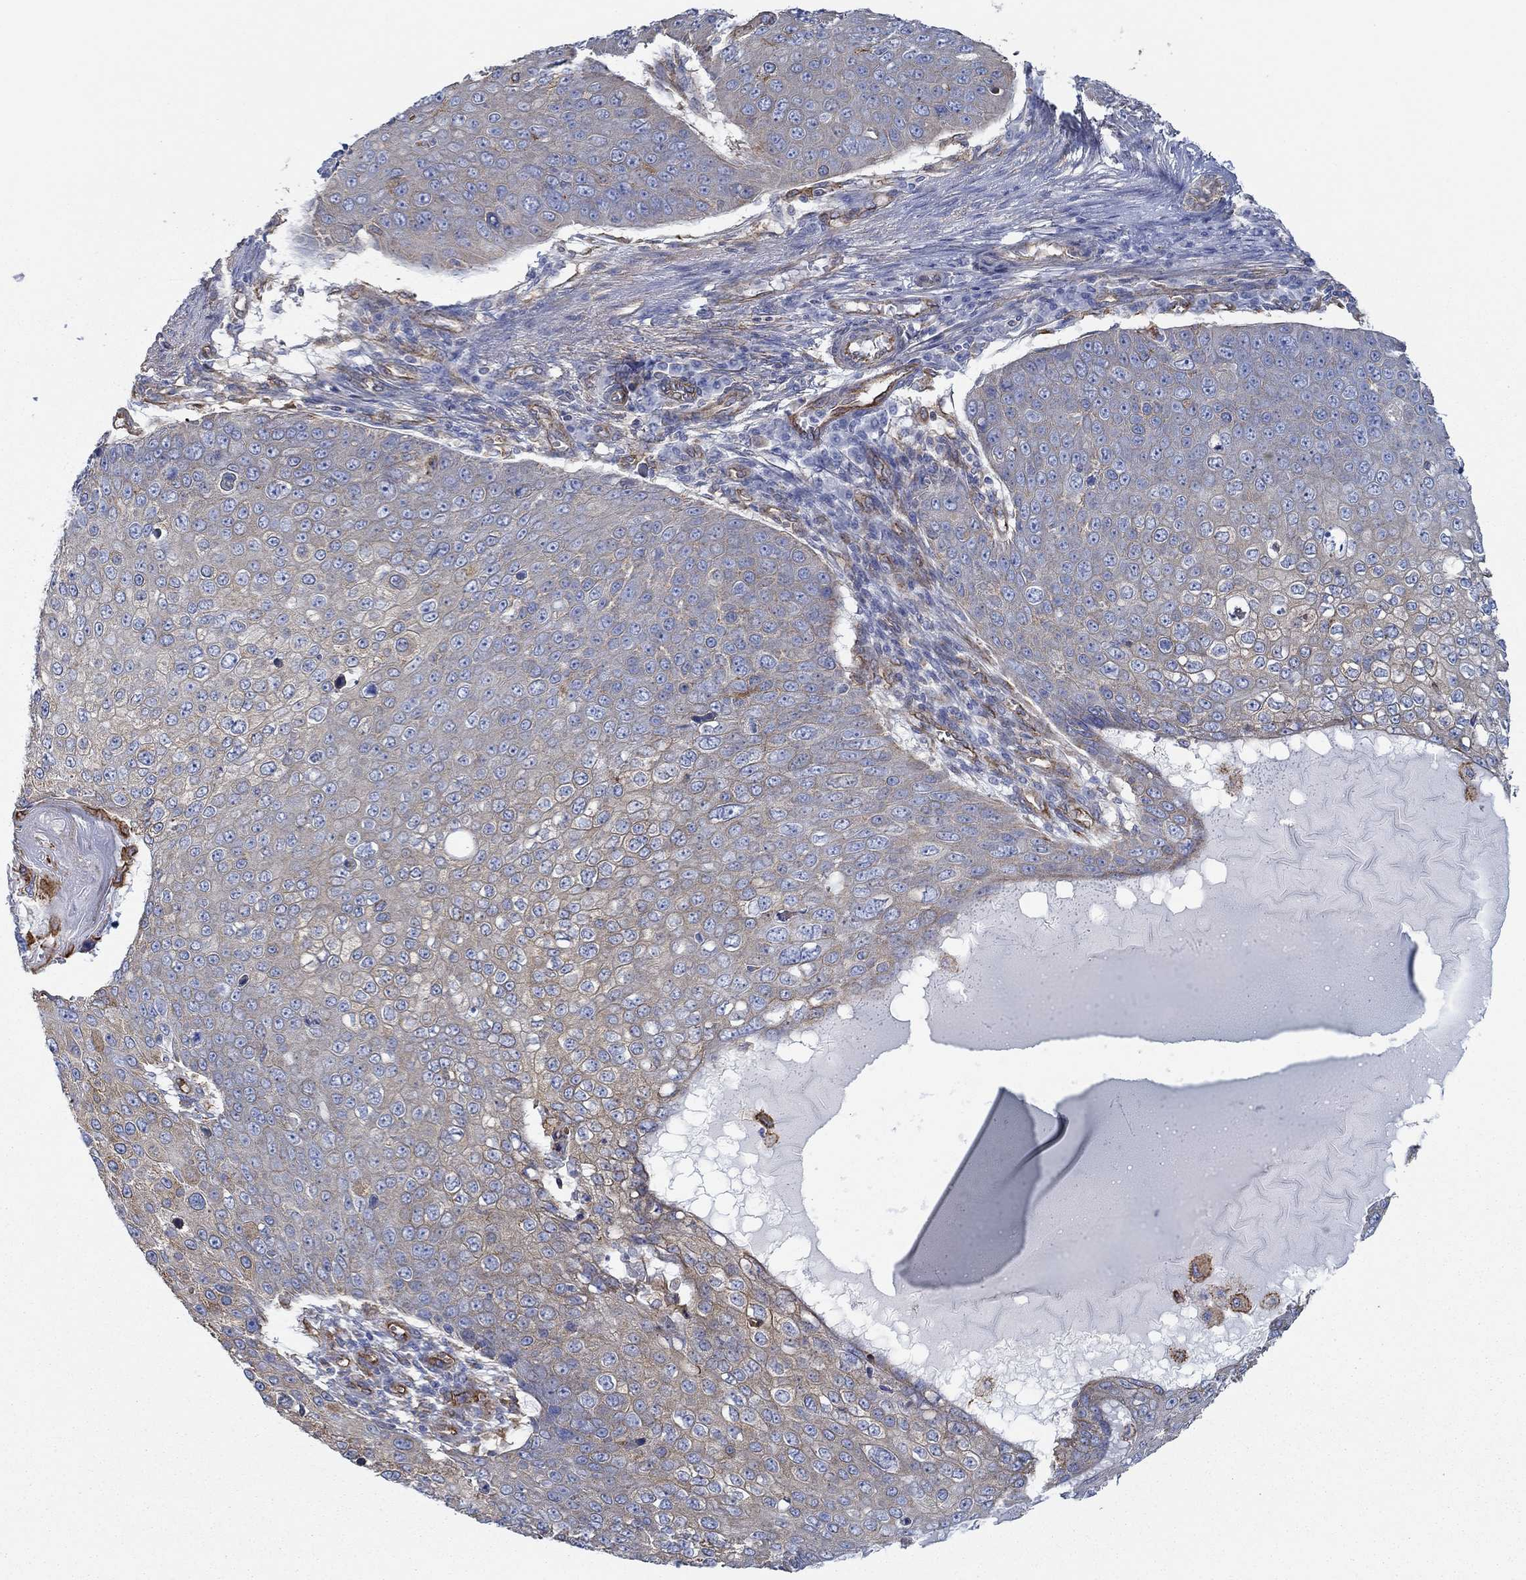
{"staining": {"intensity": "negative", "quantity": "none", "location": "none"}, "tissue": "skin cancer", "cell_type": "Tumor cells", "image_type": "cancer", "snomed": [{"axis": "morphology", "description": "Squamous cell carcinoma, NOS"}, {"axis": "topography", "description": "Skin"}], "caption": "Squamous cell carcinoma (skin) stained for a protein using immunohistochemistry (IHC) demonstrates no positivity tumor cells.", "gene": "STC2", "patient": {"sex": "male", "age": 71}}